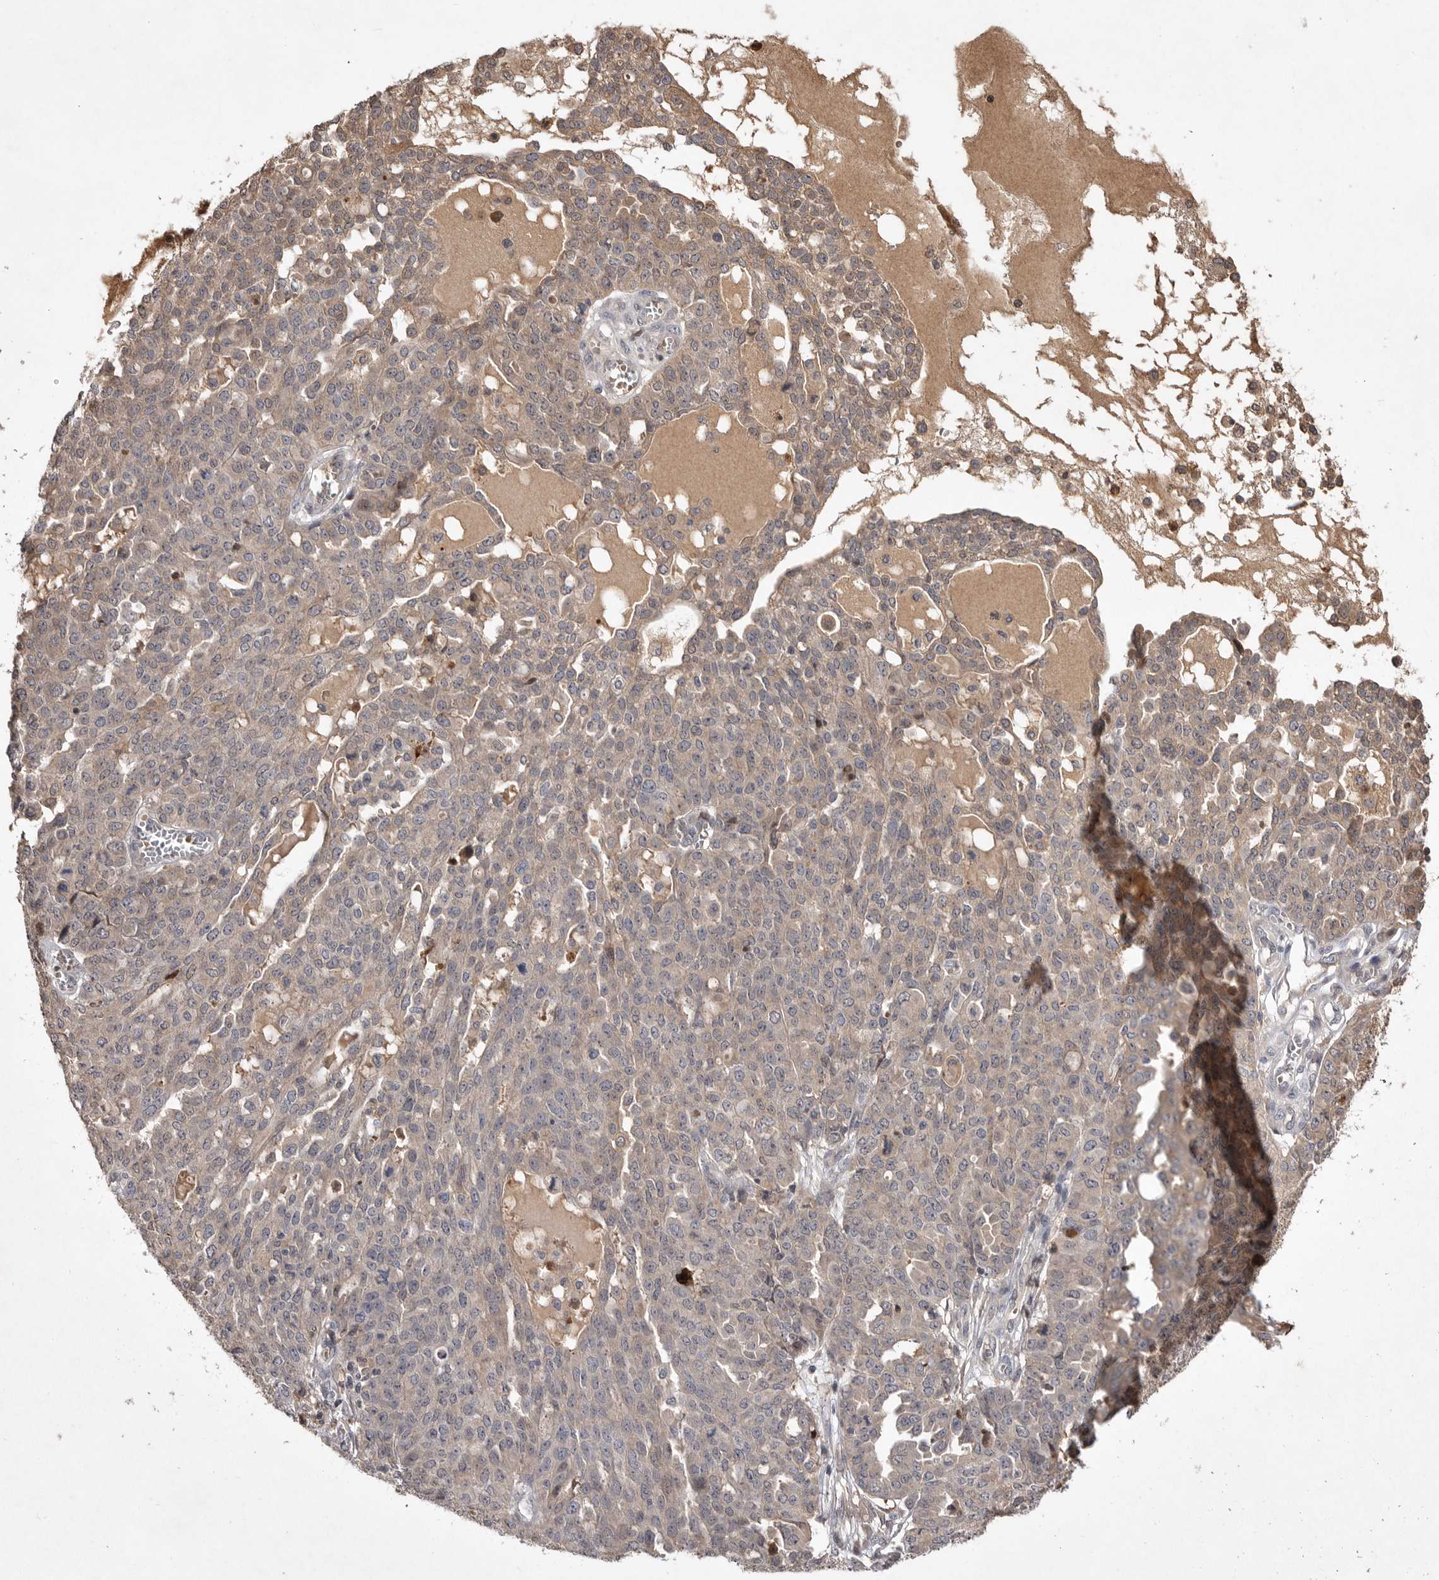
{"staining": {"intensity": "weak", "quantity": ">75%", "location": "cytoplasmic/membranous"}, "tissue": "ovarian cancer", "cell_type": "Tumor cells", "image_type": "cancer", "snomed": [{"axis": "morphology", "description": "Cystadenocarcinoma, serous, NOS"}, {"axis": "topography", "description": "Soft tissue"}, {"axis": "topography", "description": "Ovary"}], "caption": "IHC staining of ovarian serous cystadenocarcinoma, which exhibits low levels of weak cytoplasmic/membranous staining in approximately >75% of tumor cells indicating weak cytoplasmic/membranous protein positivity. The staining was performed using DAB (3,3'-diaminobenzidine) (brown) for protein detection and nuclei were counterstained in hematoxylin (blue).", "gene": "VN1R4", "patient": {"sex": "female", "age": 57}}